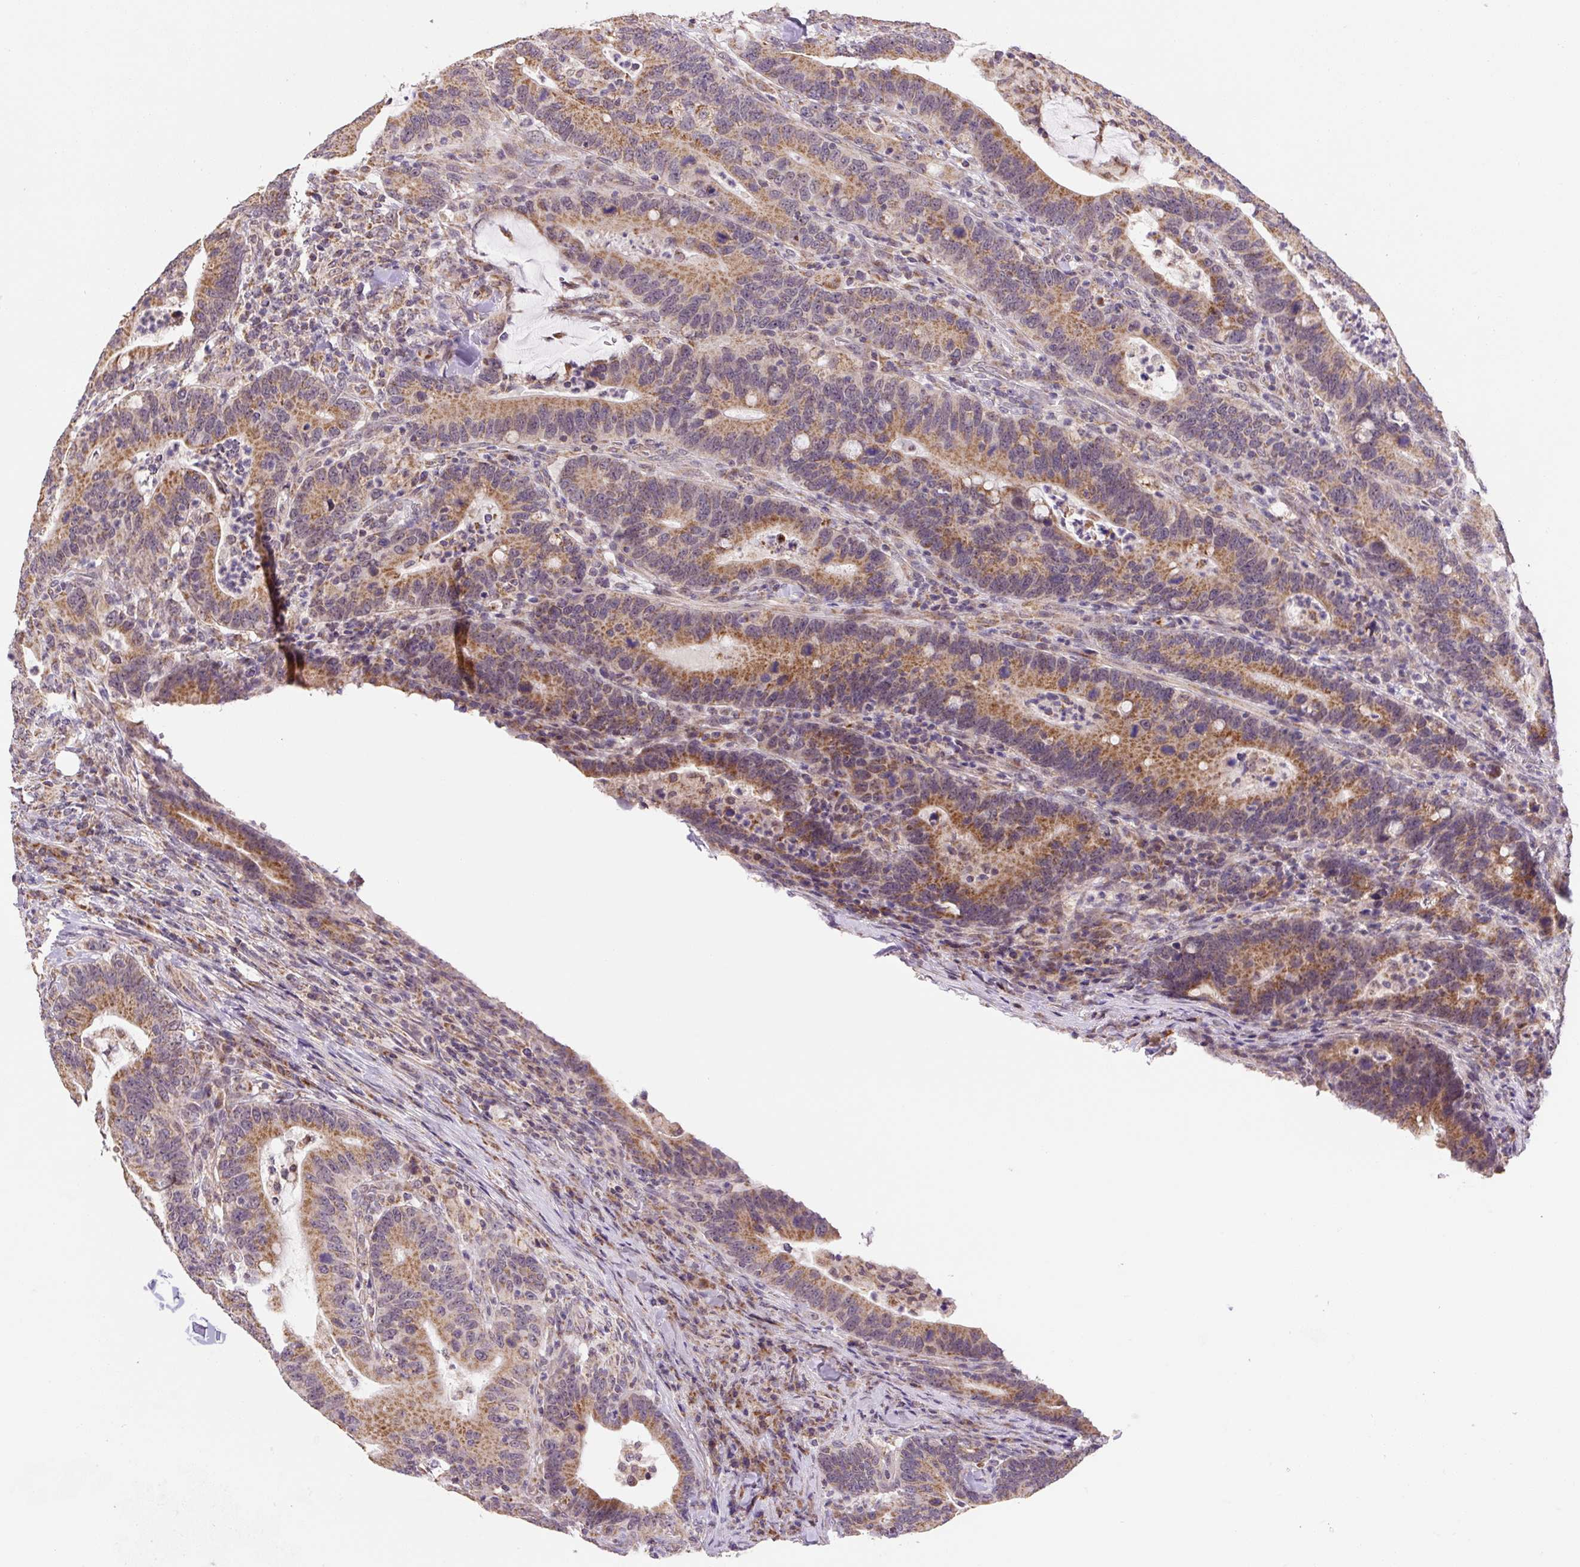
{"staining": {"intensity": "moderate", "quantity": ">75%", "location": "cytoplasmic/membranous"}, "tissue": "colorectal cancer", "cell_type": "Tumor cells", "image_type": "cancer", "snomed": [{"axis": "morphology", "description": "Adenocarcinoma, NOS"}, {"axis": "topography", "description": "Colon"}], "caption": "Adenocarcinoma (colorectal) was stained to show a protein in brown. There is medium levels of moderate cytoplasmic/membranous expression in about >75% of tumor cells. (DAB (3,3'-diaminobenzidine) IHC with brightfield microscopy, high magnification).", "gene": "MFSD9", "patient": {"sex": "female", "age": 66}}